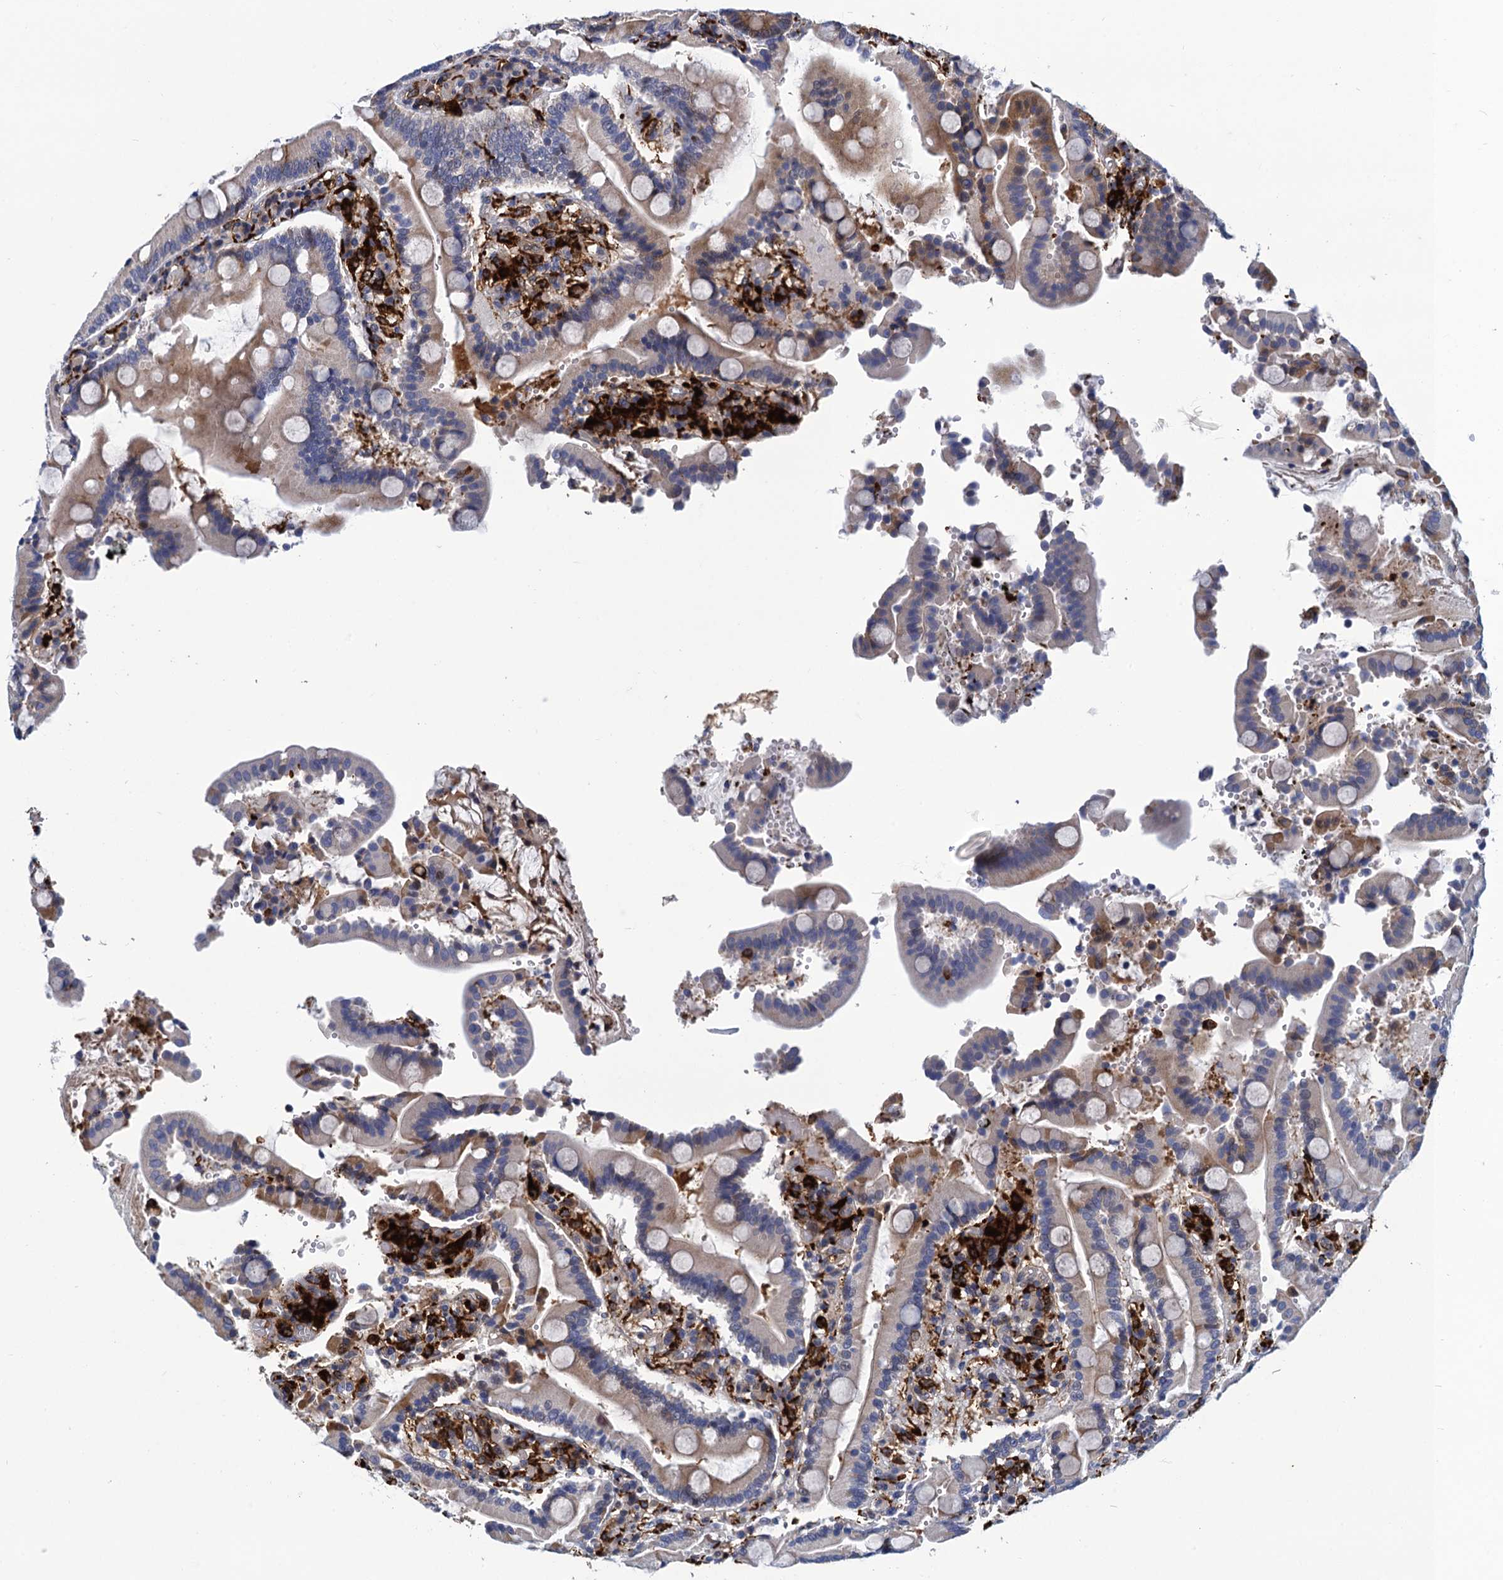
{"staining": {"intensity": "moderate", "quantity": "25%-75%", "location": "cytoplasmic/membranous"}, "tissue": "duodenum", "cell_type": "Glandular cells", "image_type": "normal", "snomed": [{"axis": "morphology", "description": "Normal tissue, NOS"}, {"axis": "topography", "description": "Small intestine, NOS"}], "caption": "Moderate cytoplasmic/membranous protein positivity is appreciated in about 25%-75% of glandular cells in duodenum. Using DAB (3,3'-diaminobenzidine) (brown) and hematoxylin (blue) stains, captured at high magnification using brightfield microscopy.", "gene": "DNHD1", "patient": {"sex": "female", "age": 71}}